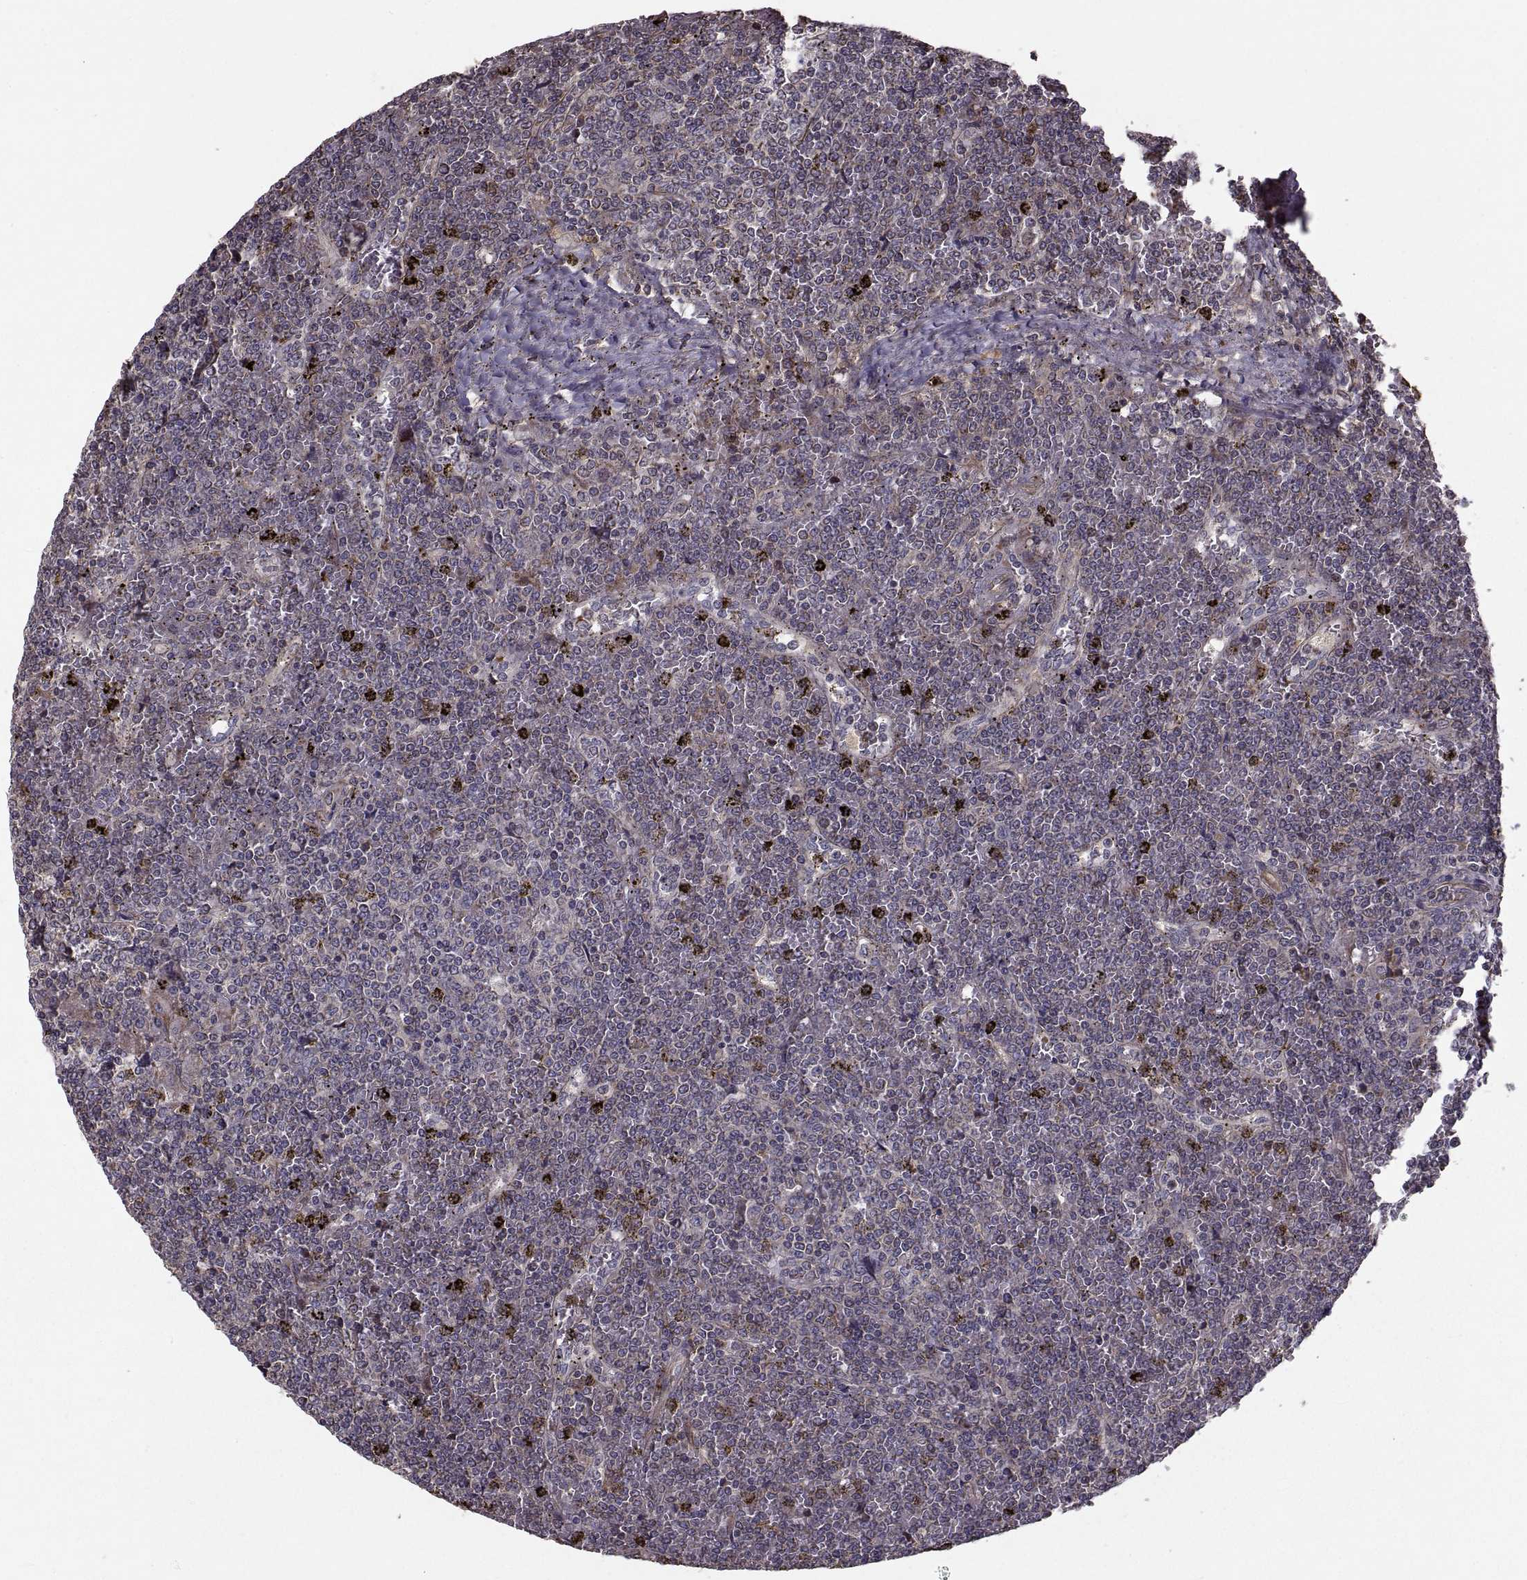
{"staining": {"intensity": "negative", "quantity": "none", "location": "none"}, "tissue": "lymphoma", "cell_type": "Tumor cells", "image_type": "cancer", "snomed": [{"axis": "morphology", "description": "Malignant lymphoma, non-Hodgkin's type, Low grade"}, {"axis": "topography", "description": "Spleen"}], "caption": "Tumor cells are negative for brown protein staining in low-grade malignant lymphoma, non-Hodgkin's type.", "gene": "PMM2", "patient": {"sex": "female", "age": 19}}